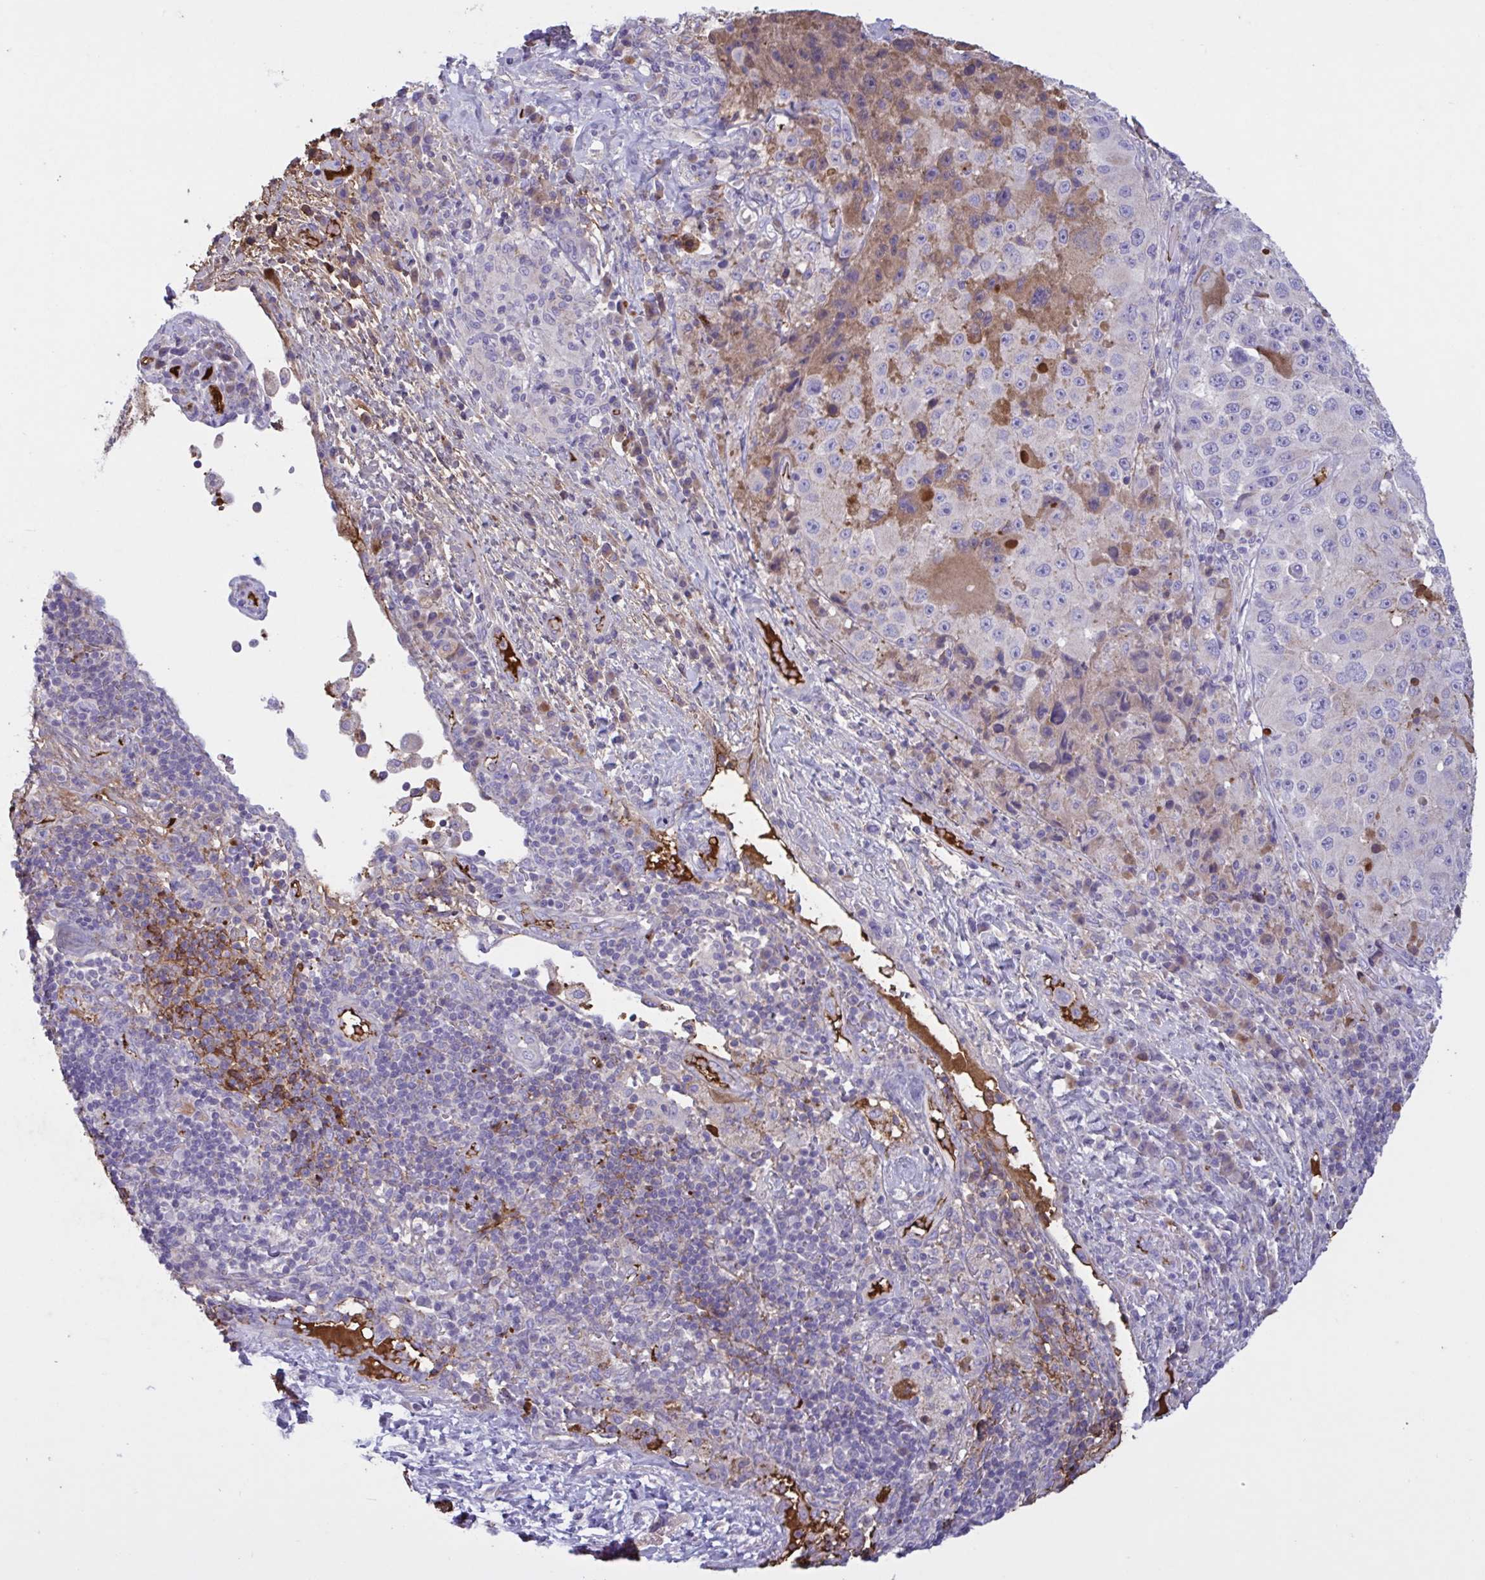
{"staining": {"intensity": "moderate", "quantity": "<25%", "location": "cytoplasmic/membranous"}, "tissue": "melanoma", "cell_type": "Tumor cells", "image_type": "cancer", "snomed": [{"axis": "morphology", "description": "Malignant melanoma, Metastatic site"}, {"axis": "topography", "description": "Lymph node"}], "caption": "A micrograph of human melanoma stained for a protein demonstrates moderate cytoplasmic/membranous brown staining in tumor cells.", "gene": "IL1R1", "patient": {"sex": "male", "age": 62}}